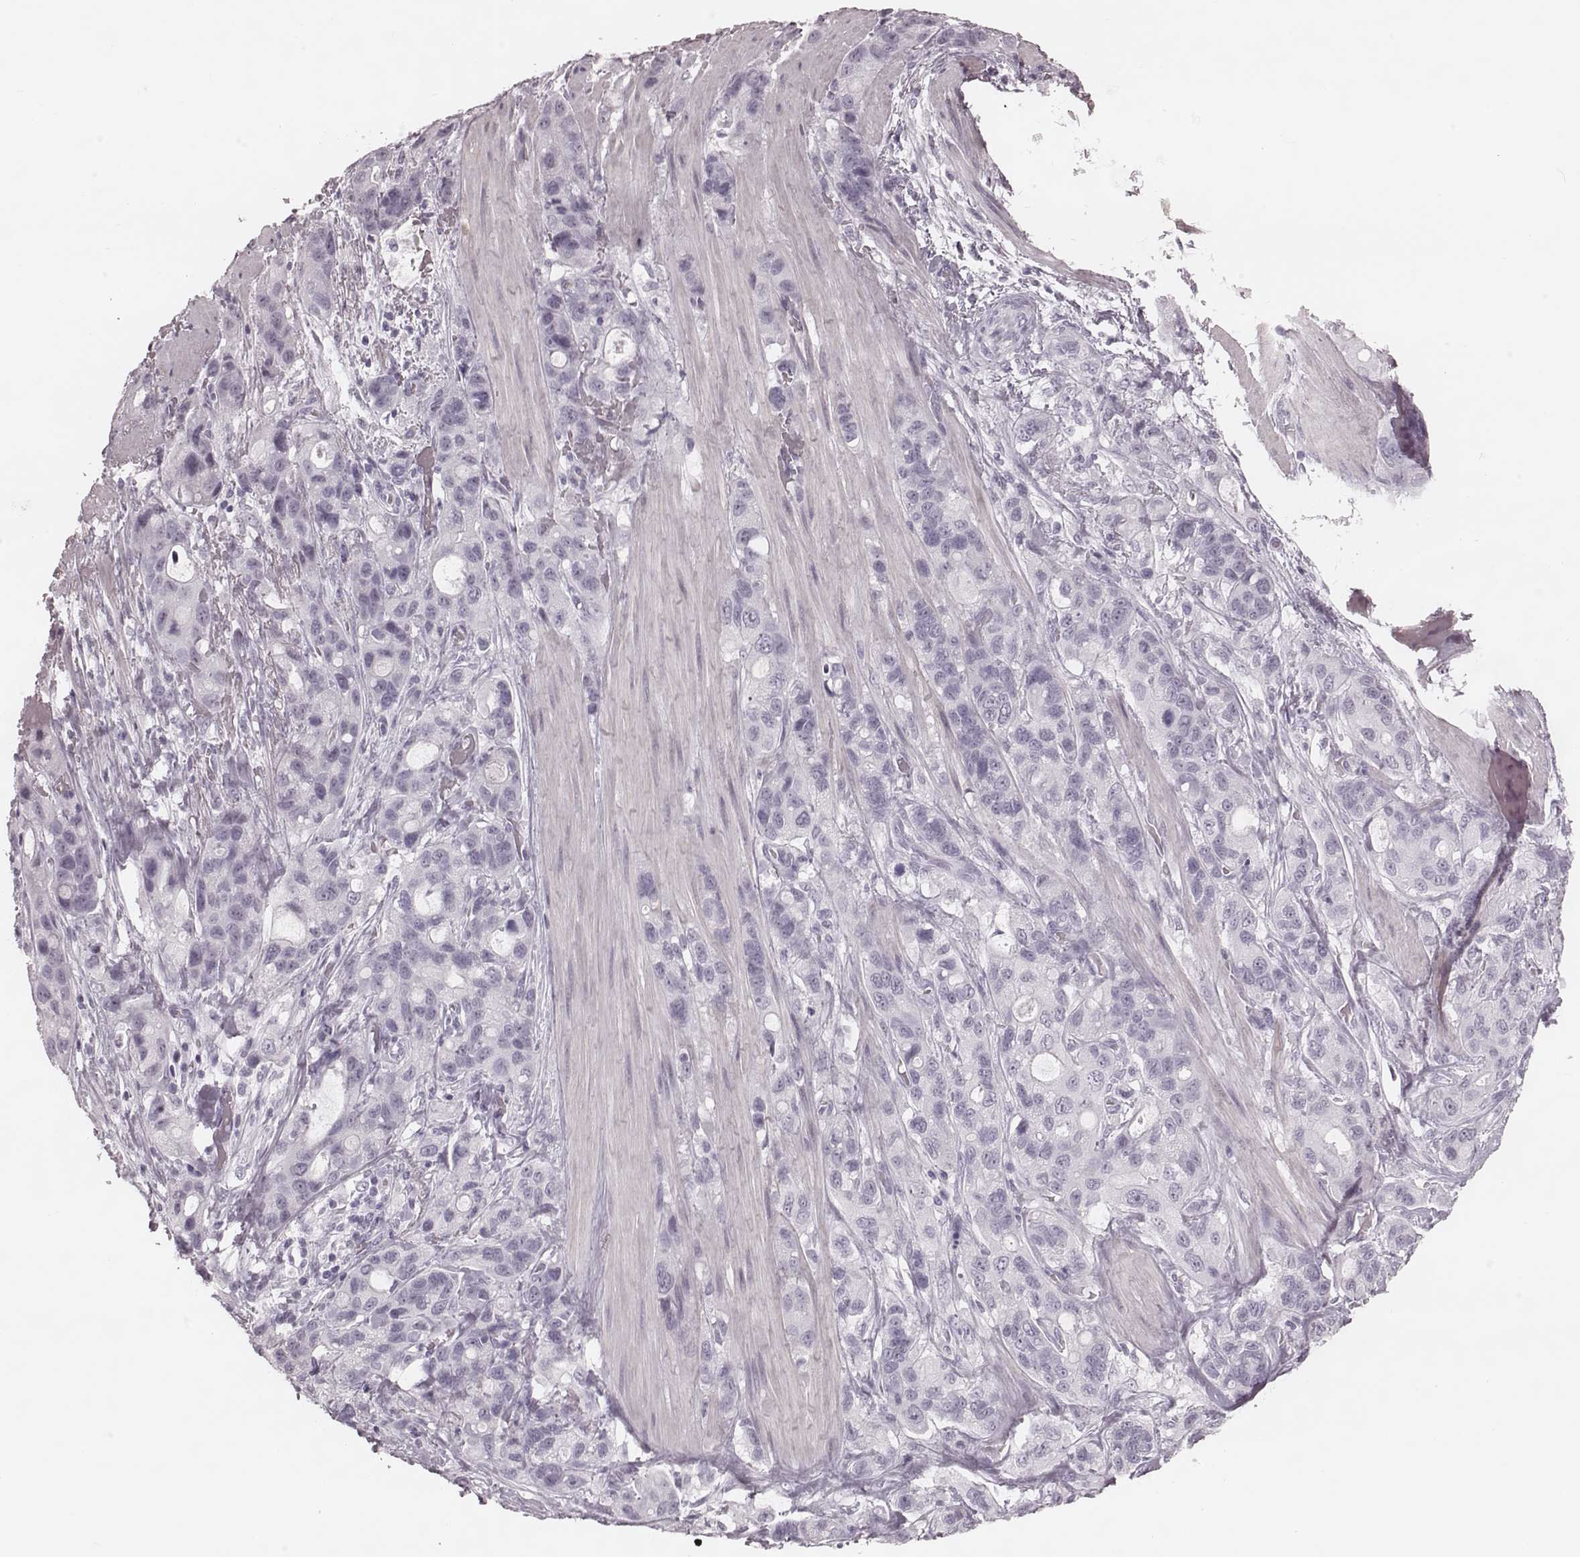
{"staining": {"intensity": "negative", "quantity": "none", "location": "none"}, "tissue": "stomach cancer", "cell_type": "Tumor cells", "image_type": "cancer", "snomed": [{"axis": "morphology", "description": "Adenocarcinoma, NOS"}, {"axis": "topography", "description": "Stomach"}], "caption": "Stomach cancer stained for a protein using immunohistochemistry (IHC) exhibits no expression tumor cells.", "gene": "KRT74", "patient": {"sex": "male", "age": 63}}